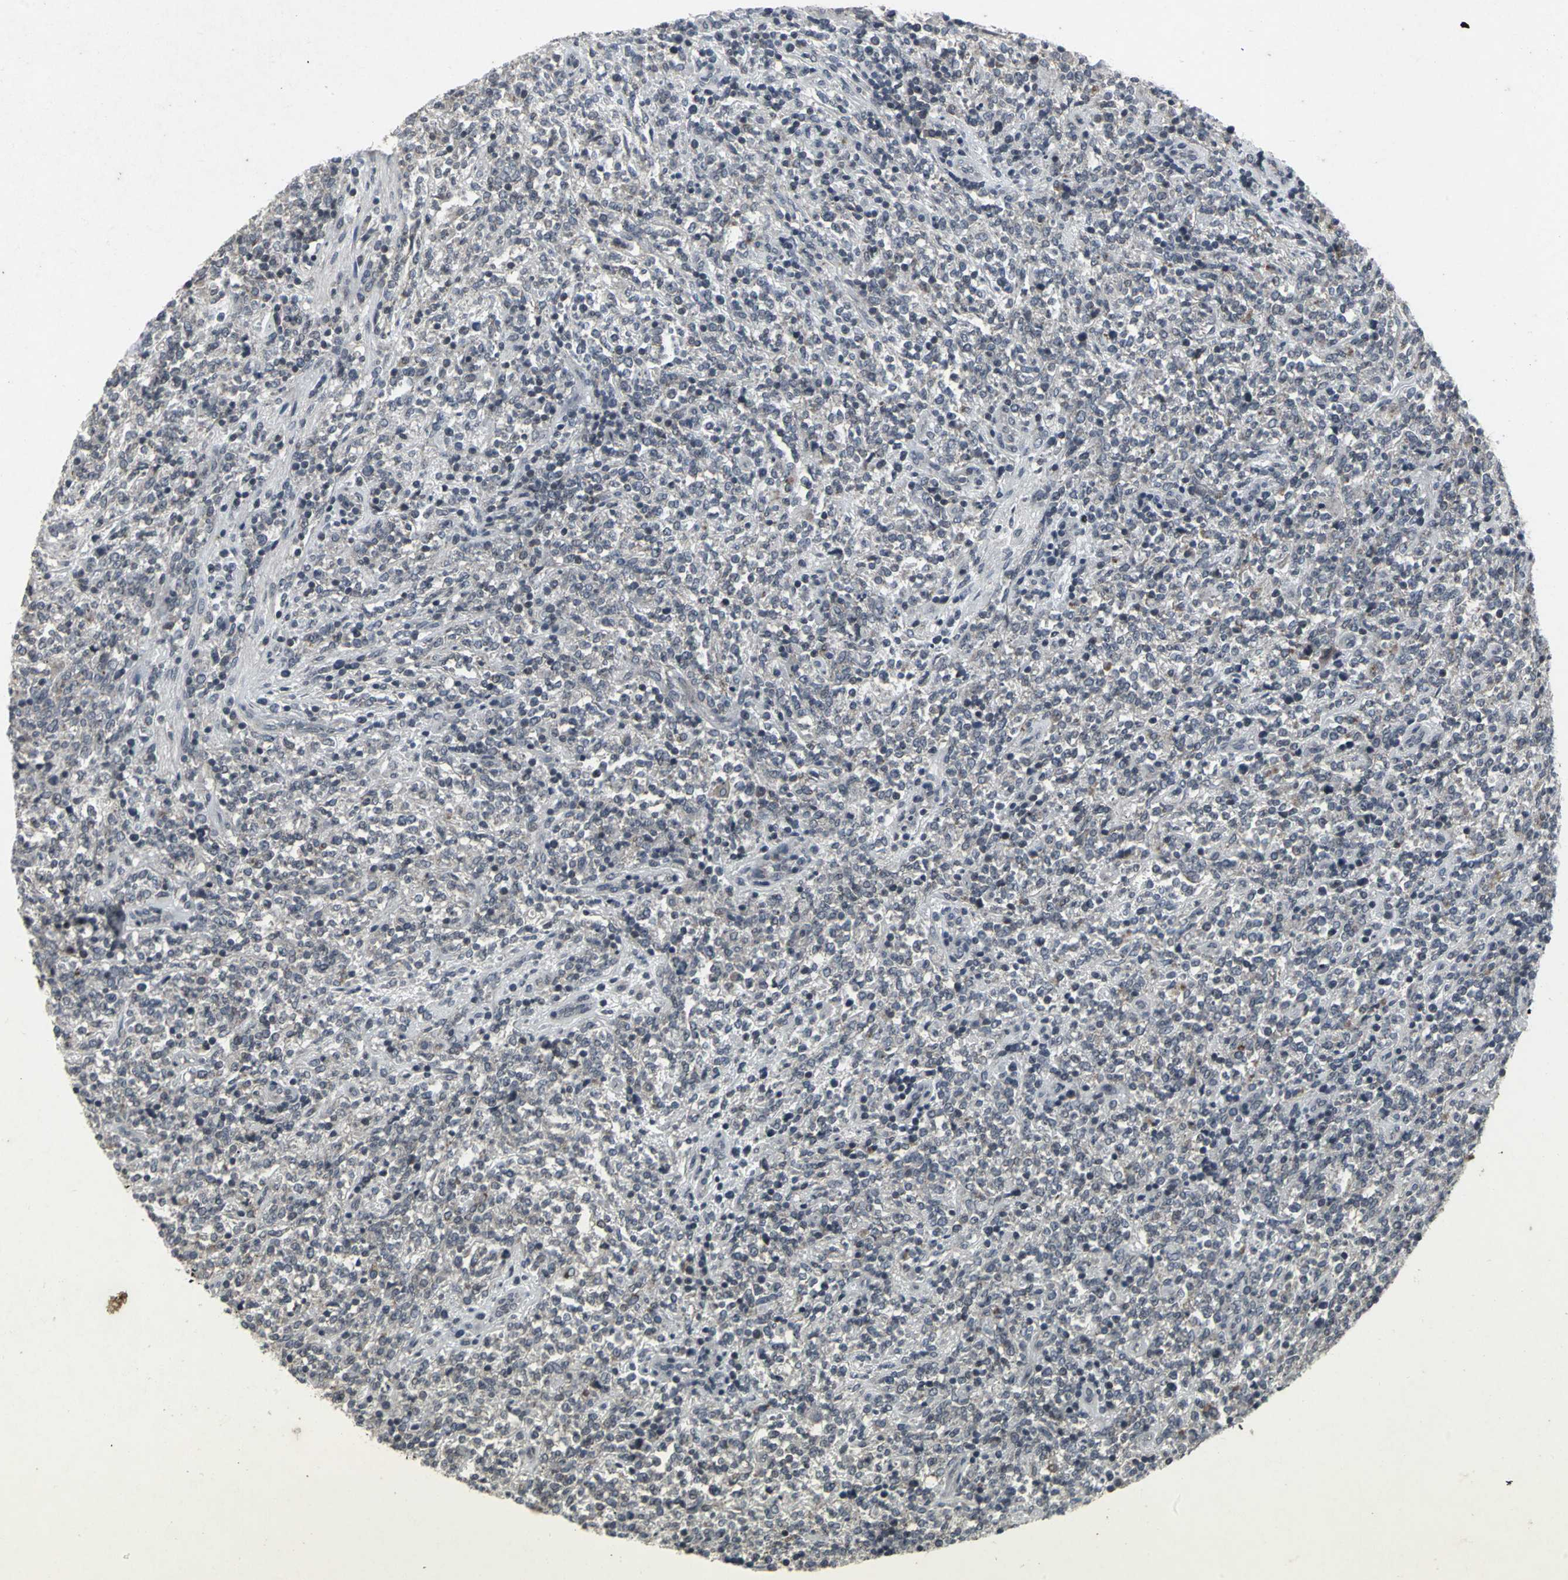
{"staining": {"intensity": "negative", "quantity": "none", "location": "none"}, "tissue": "lymphoma", "cell_type": "Tumor cells", "image_type": "cancer", "snomed": [{"axis": "morphology", "description": "Malignant lymphoma, non-Hodgkin's type, High grade"}, {"axis": "topography", "description": "Soft tissue"}], "caption": "Immunohistochemistry of human high-grade malignant lymphoma, non-Hodgkin's type exhibits no staining in tumor cells.", "gene": "BMP4", "patient": {"sex": "male", "age": 18}}